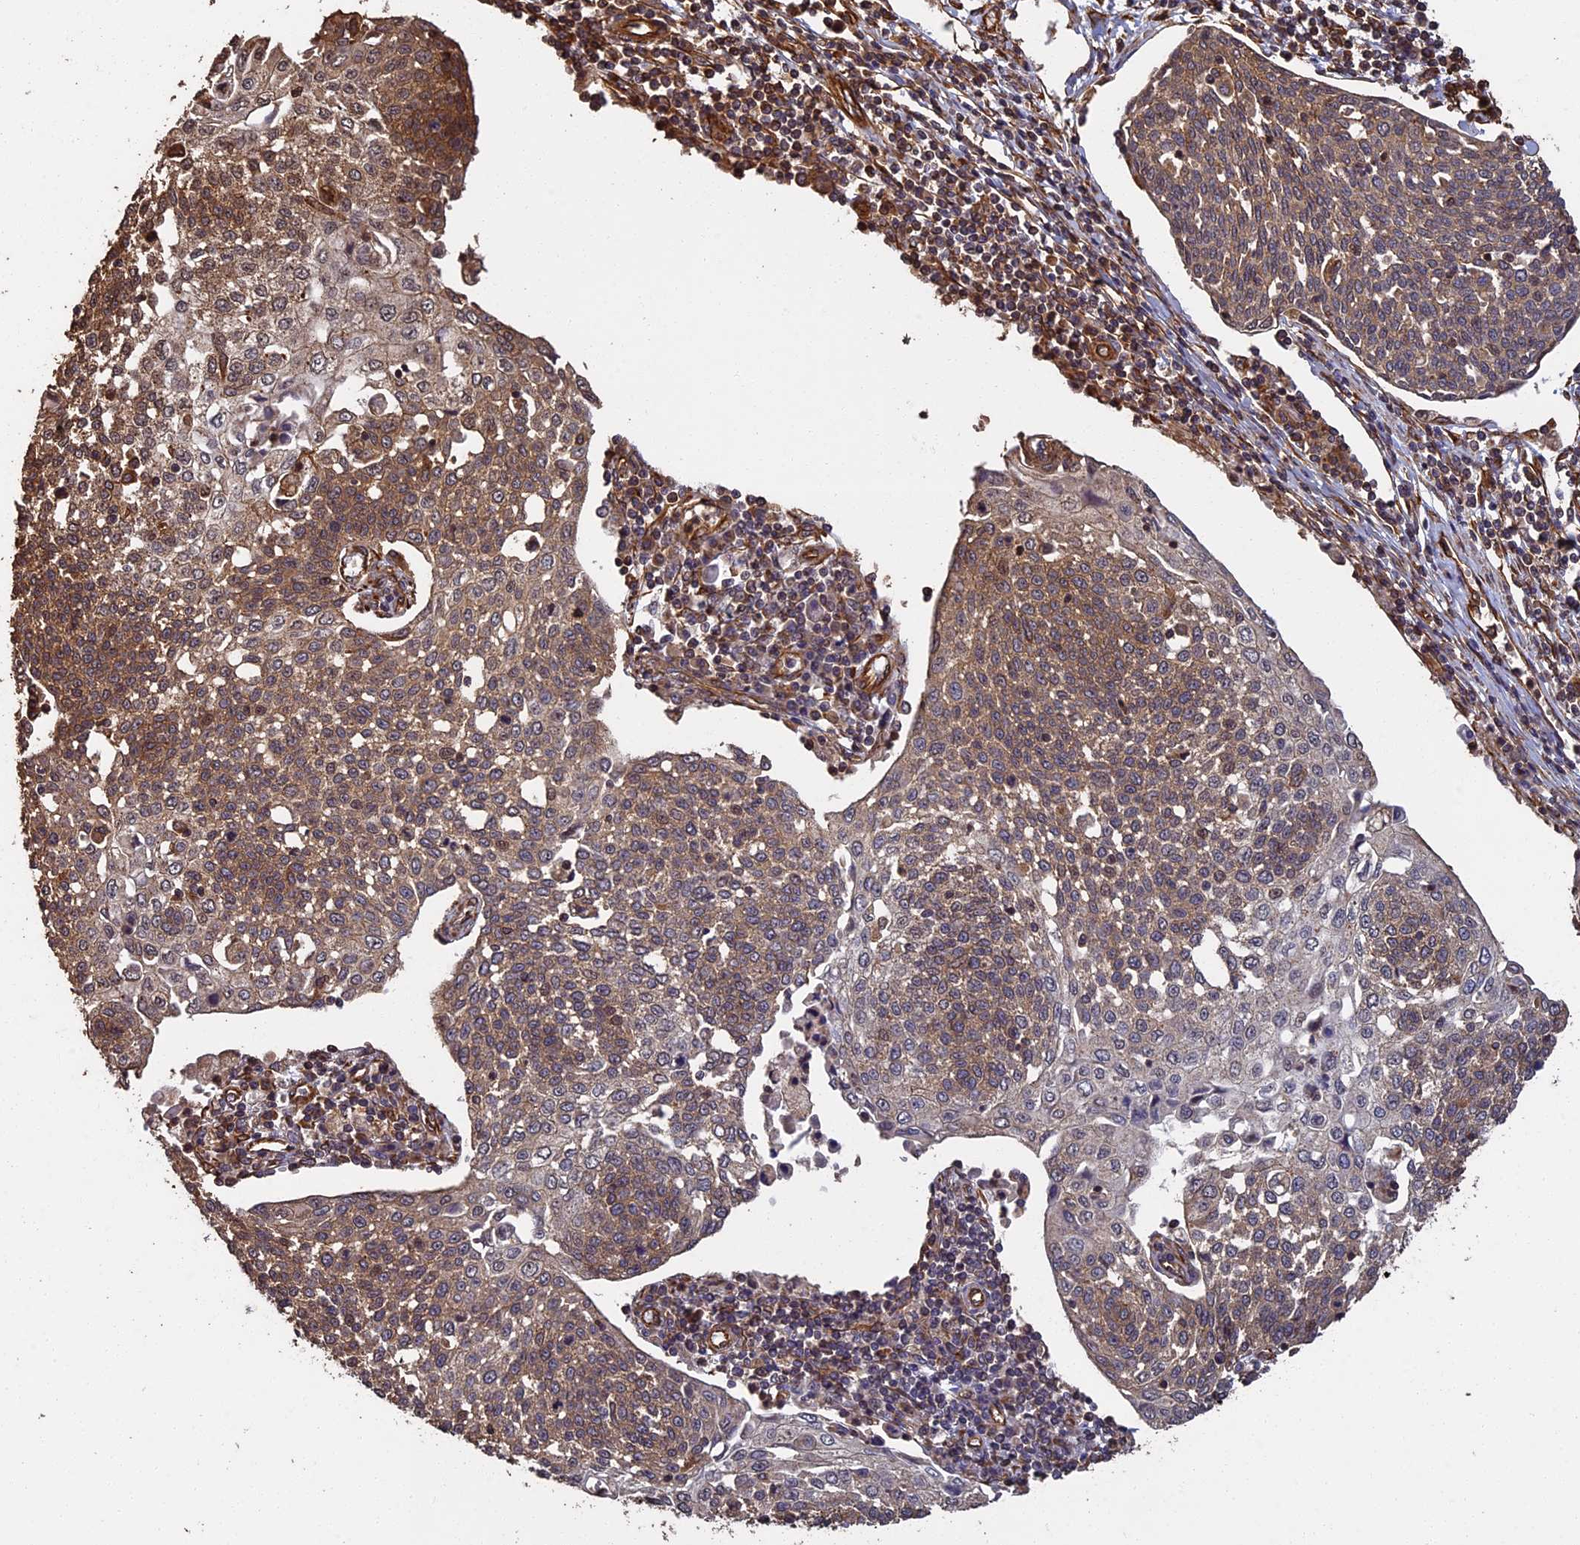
{"staining": {"intensity": "moderate", "quantity": "25%-75%", "location": "cytoplasmic/membranous"}, "tissue": "cervical cancer", "cell_type": "Tumor cells", "image_type": "cancer", "snomed": [{"axis": "morphology", "description": "Squamous cell carcinoma, NOS"}, {"axis": "topography", "description": "Cervix"}], "caption": "The micrograph reveals a brown stain indicating the presence of a protein in the cytoplasmic/membranous of tumor cells in cervical squamous cell carcinoma.", "gene": "CCDC124", "patient": {"sex": "female", "age": 34}}